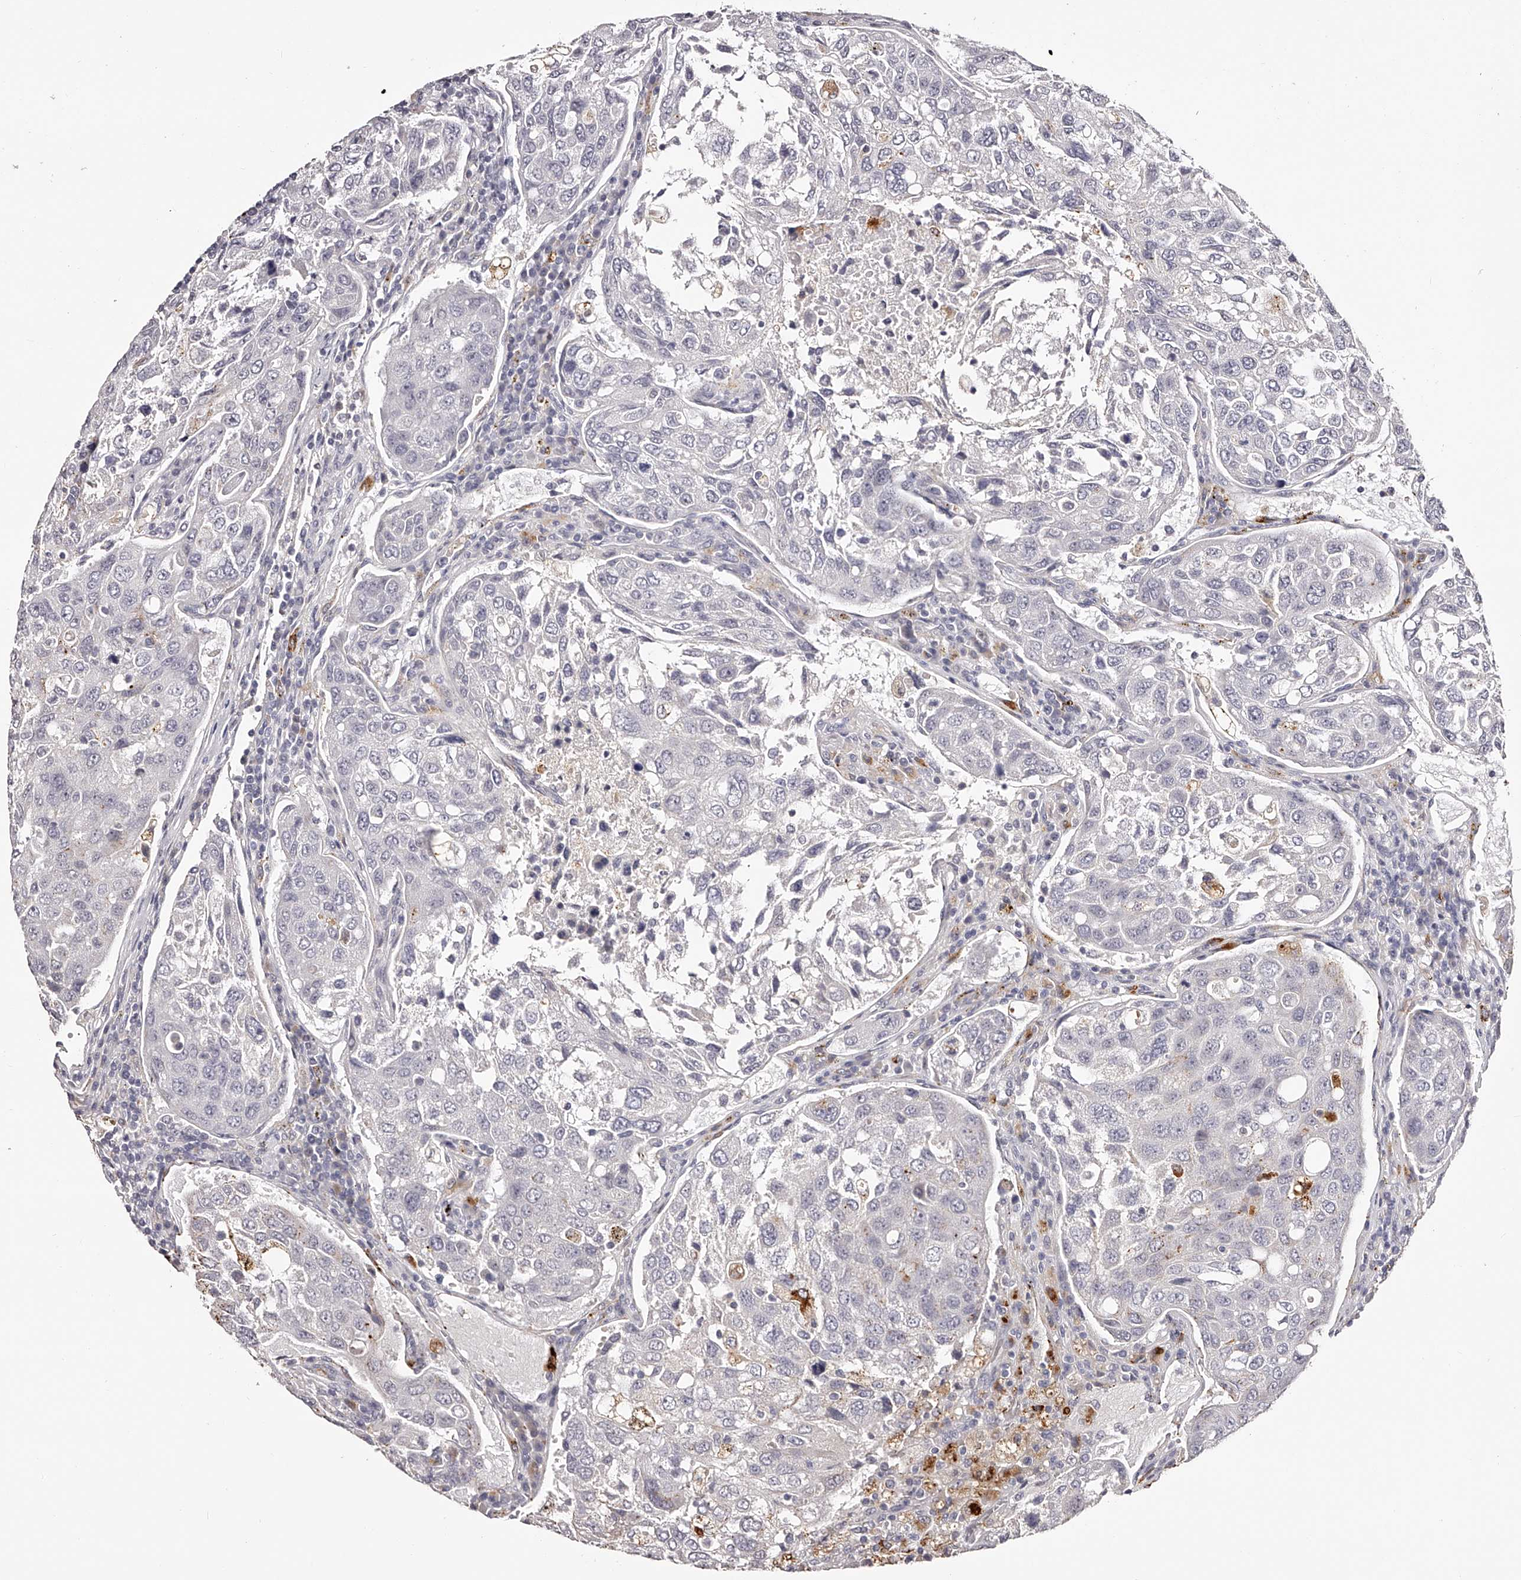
{"staining": {"intensity": "negative", "quantity": "none", "location": "none"}, "tissue": "urothelial cancer", "cell_type": "Tumor cells", "image_type": "cancer", "snomed": [{"axis": "morphology", "description": "Urothelial carcinoma, High grade"}, {"axis": "topography", "description": "Lymph node"}, {"axis": "topography", "description": "Urinary bladder"}], "caption": "Protein analysis of urothelial cancer demonstrates no significant positivity in tumor cells.", "gene": "SLC35D3", "patient": {"sex": "male", "age": 51}}